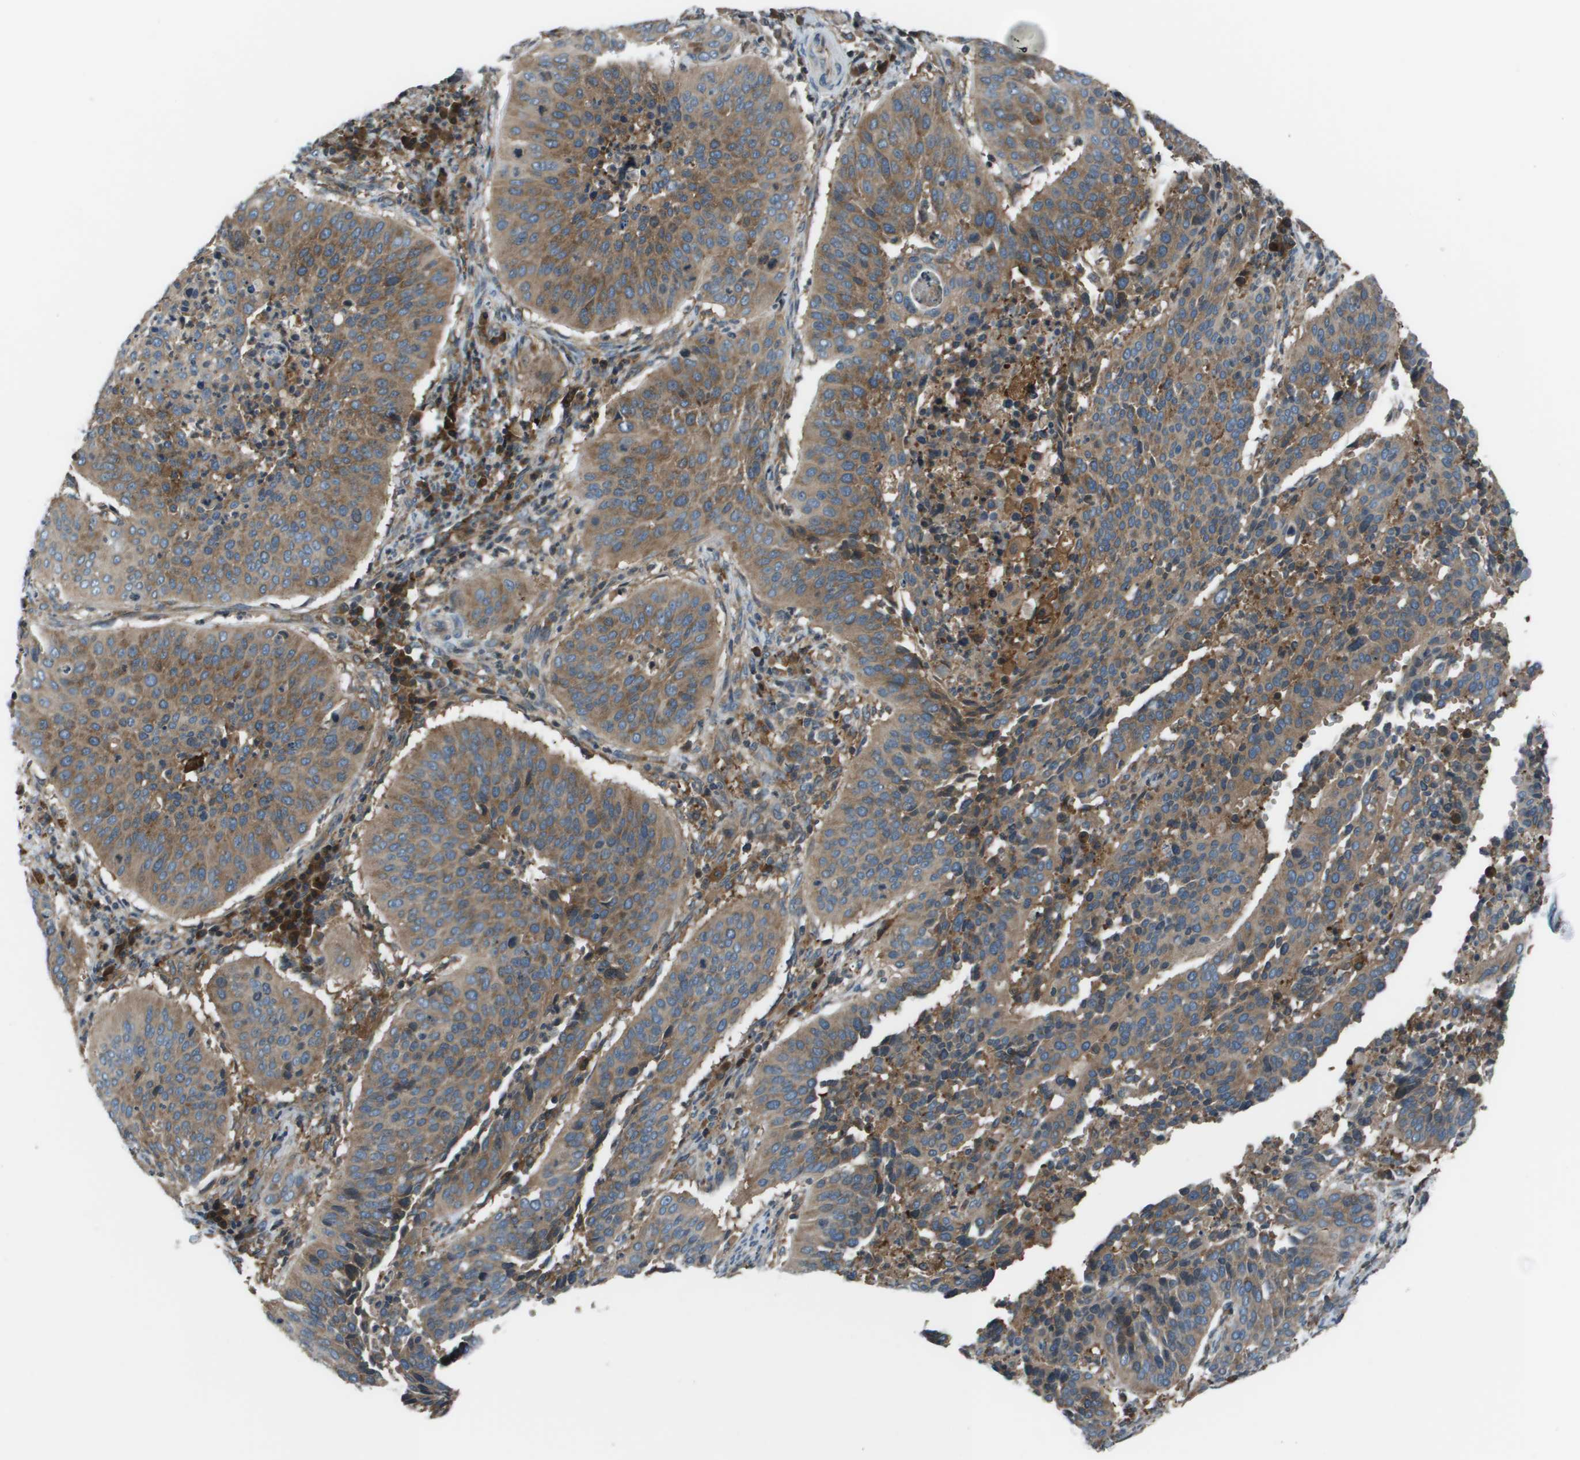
{"staining": {"intensity": "moderate", "quantity": ">75%", "location": "cytoplasmic/membranous"}, "tissue": "cervical cancer", "cell_type": "Tumor cells", "image_type": "cancer", "snomed": [{"axis": "morphology", "description": "Normal tissue, NOS"}, {"axis": "morphology", "description": "Squamous cell carcinoma, NOS"}, {"axis": "topography", "description": "Cervix"}], "caption": "Protein expression analysis of human cervical squamous cell carcinoma reveals moderate cytoplasmic/membranous positivity in about >75% of tumor cells.", "gene": "EIF3B", "patient": {"sex": "female", "age": 39}}